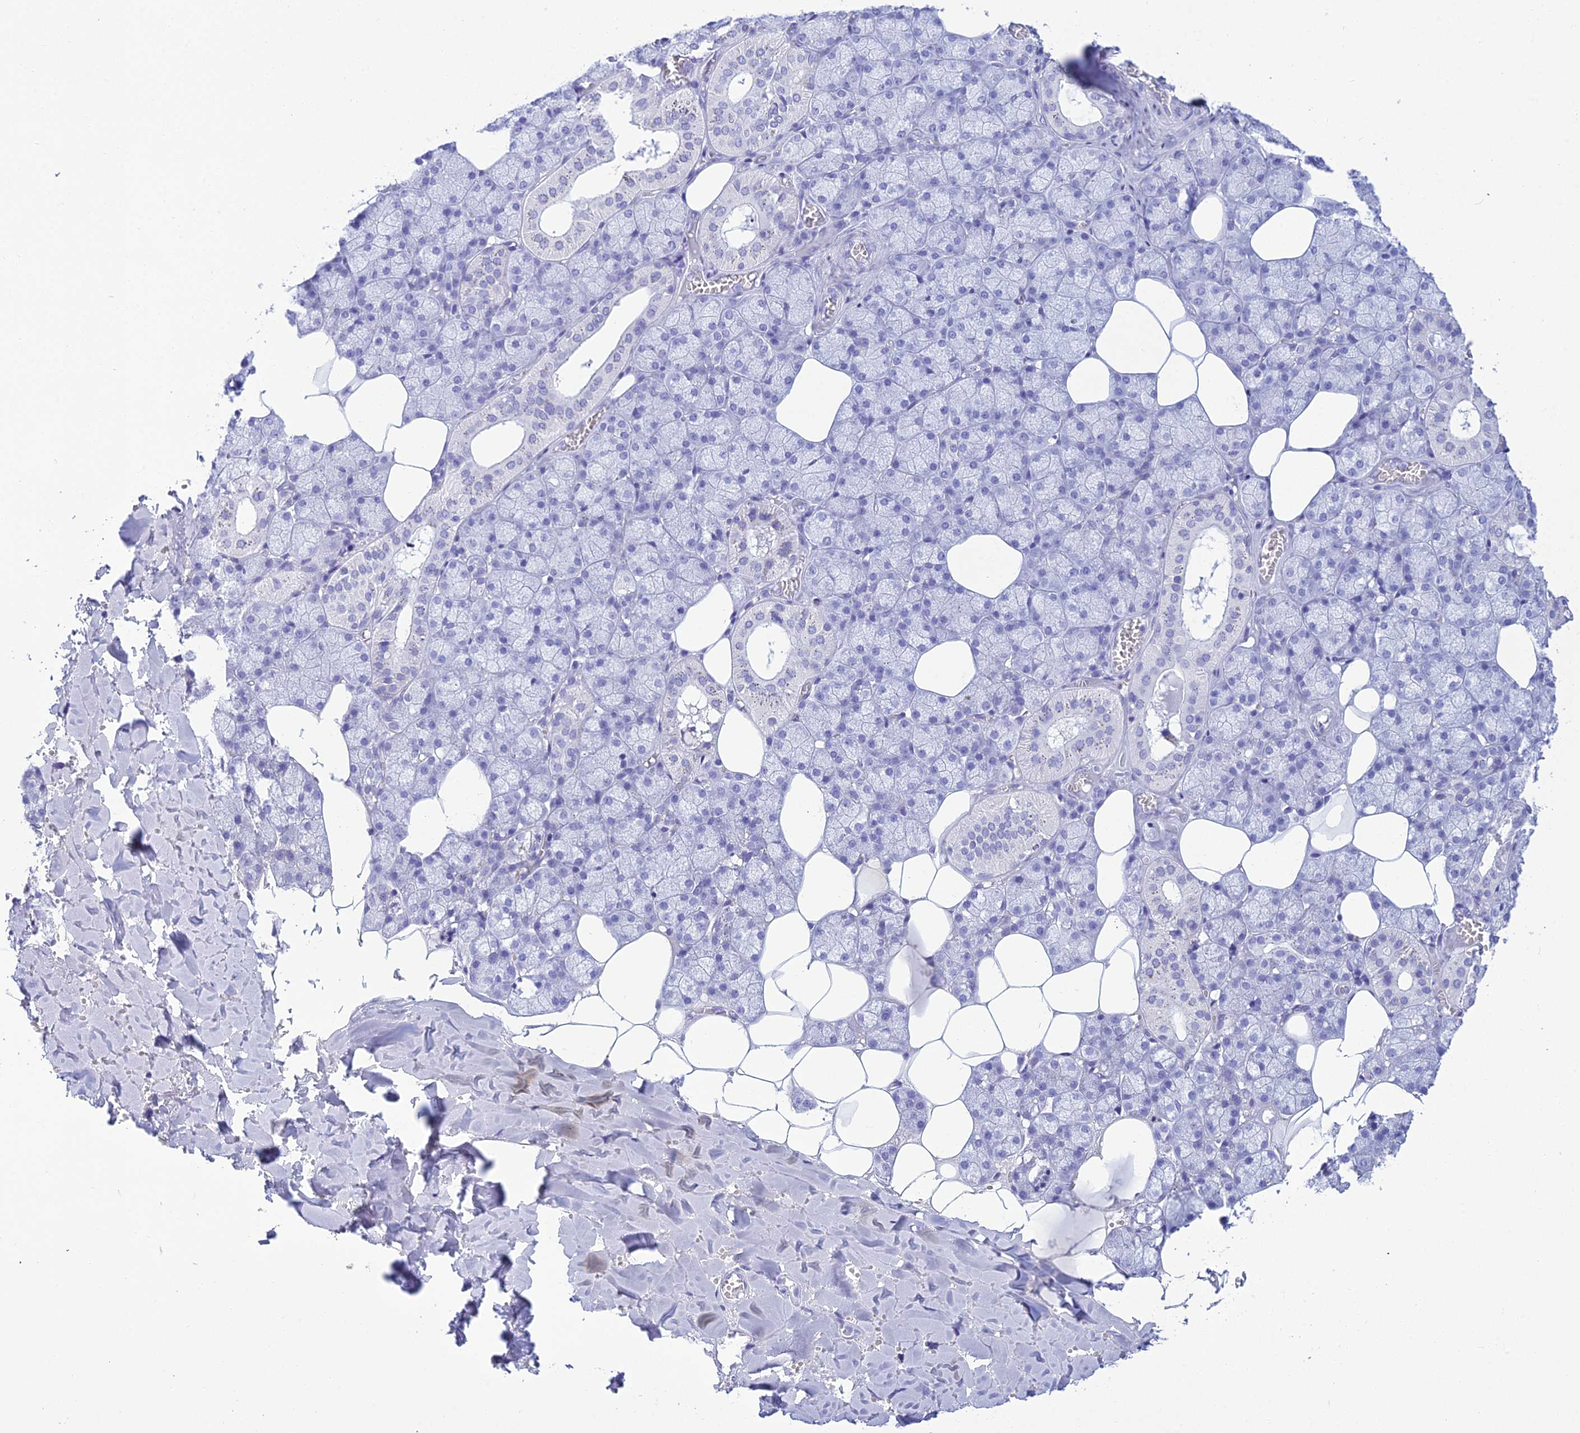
{"staining": {"intensity": "negative", "quantity": "none", "location": "none"}, "tissue": "salivary gland", "cell_type": "Glandular cells", "image_type": "normal", "snomed": [{"axis": "morphology", "description": "Normal tissue, NOS"}, {"axis": "topography", "description": "Salivary gland"}], "caption": "This is an IHC micrograph of benign salivary gland. There is no positivity in glandular cells.", "gene": "ZNF442", "patient": {"sex": "male", "age": 62}}